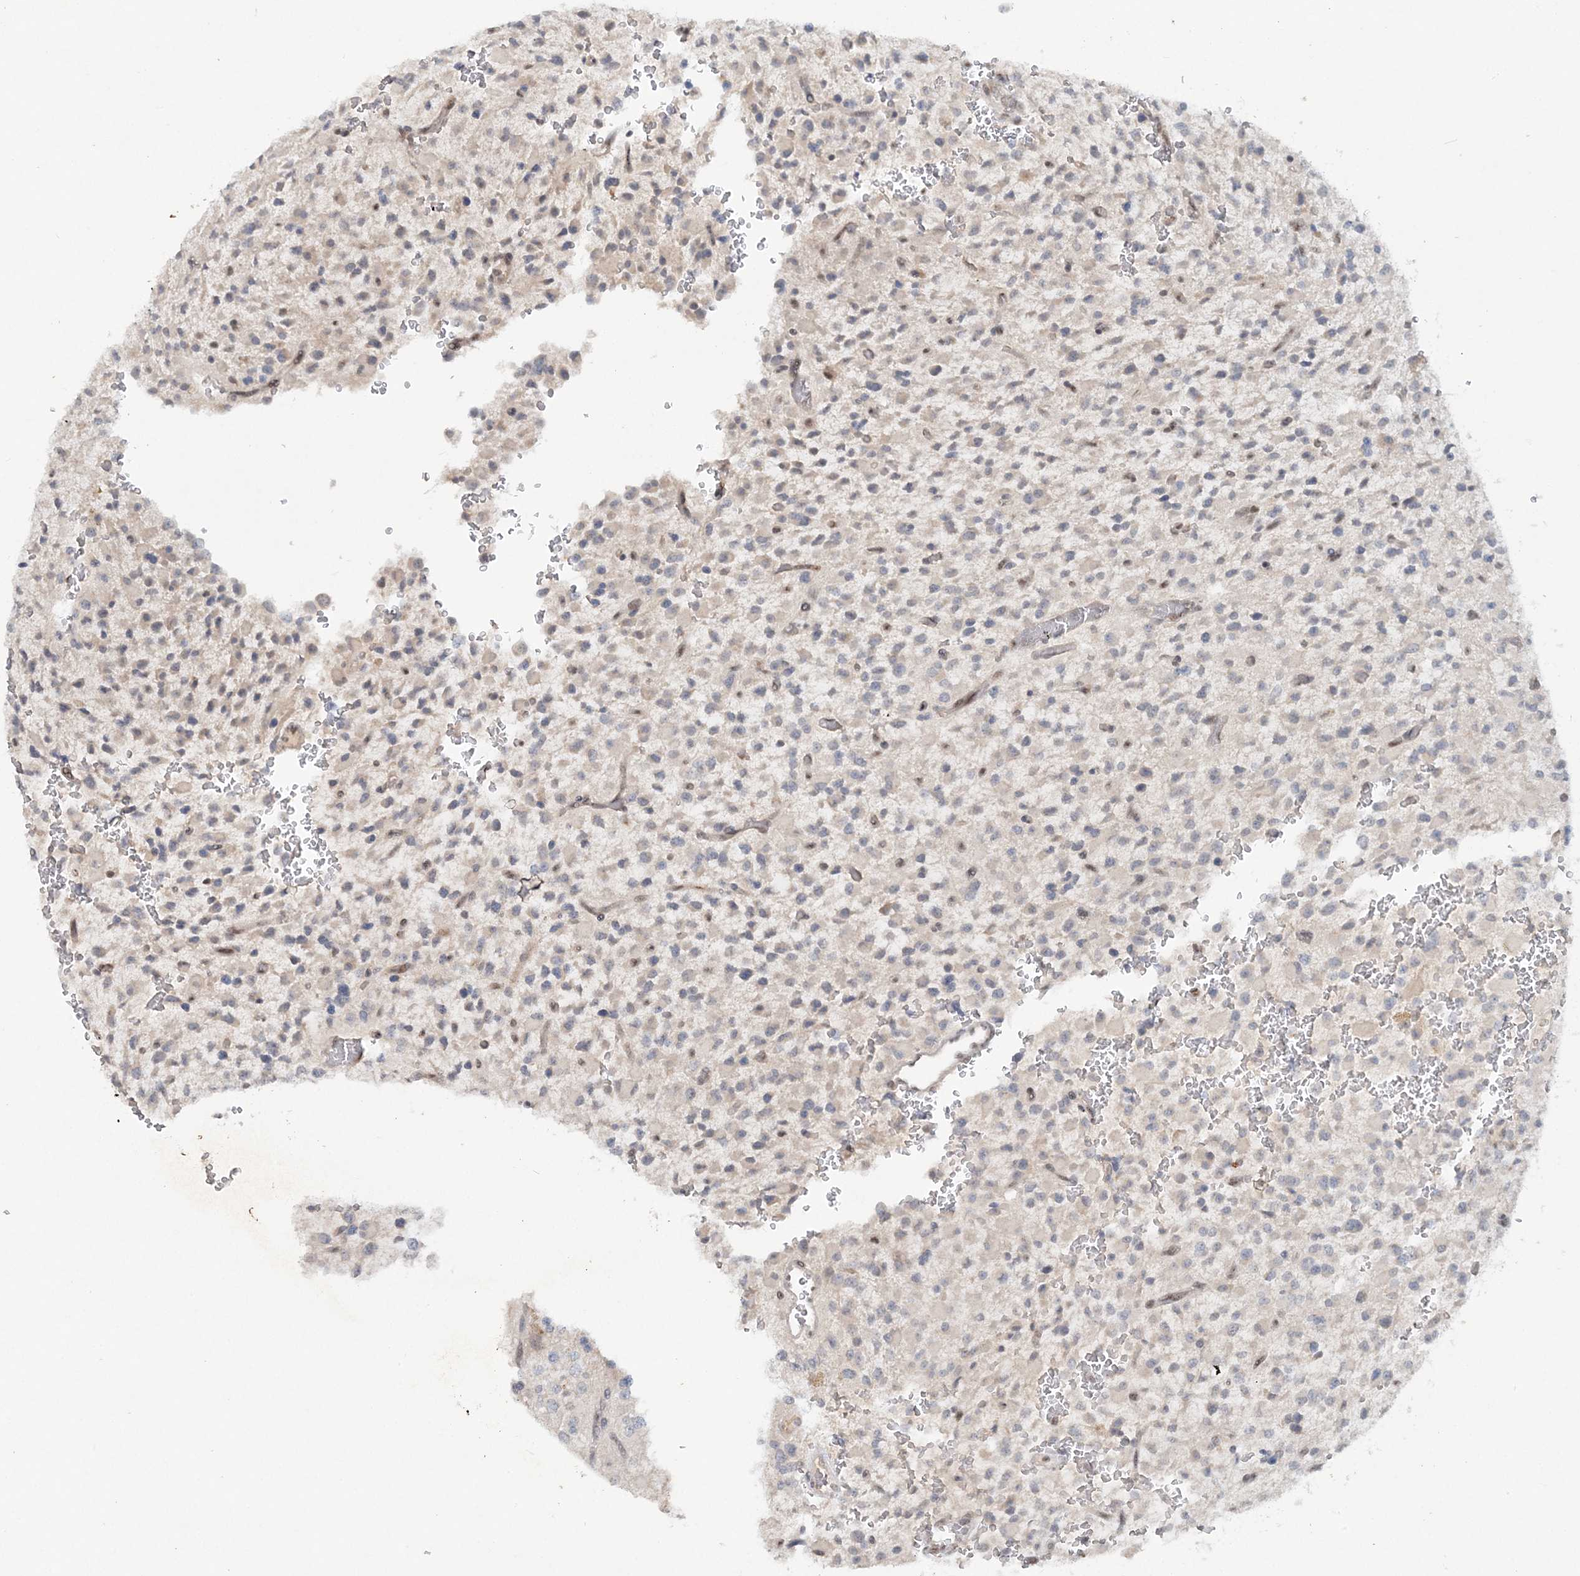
{"staining": {"intensity": "negative", "quantity": "none", "location": "none"}, "tissue": "glioma", "cell_type": "Tumor cells", "image_type": "cancer", "snomed": [{"axis": "morphology", "description": "Glioma, malignant, High grade"}, {"axis": "topography", "description": "Brain"}], "caption": "The image demonstrates no staining of tumor cells in malignant glioma (high-grade).", "gene": "GIN1", "patient": {"sex": "male", "age": 34}}